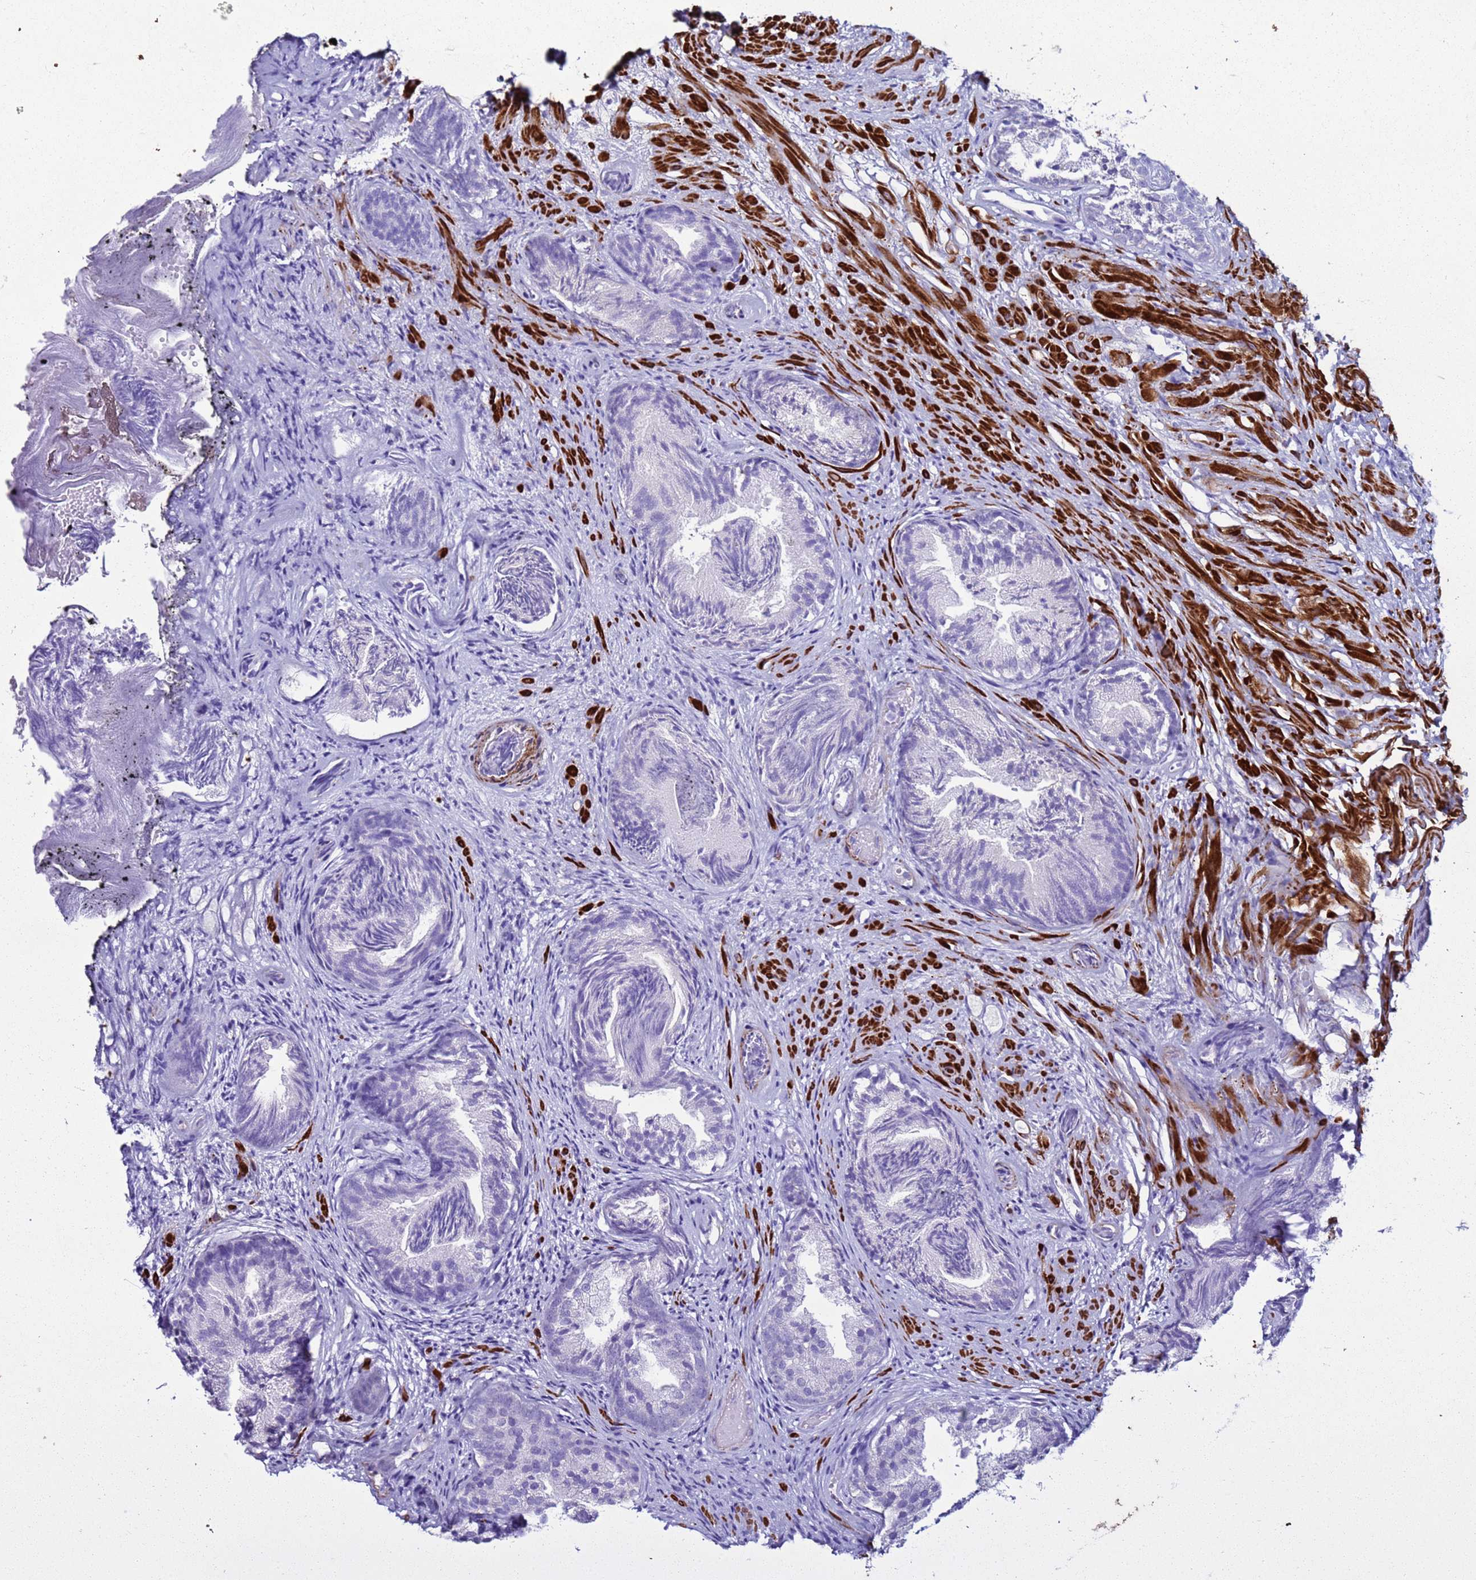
{"staining": {"intensity": "negative", "quantity": "none", "location": "none"}, "tissue": "prostate", "cell_type": "Glandular cells", "image_type": "normal", "snomed": [{"axis": "morphology", "description": "Normal tissue, NOS"}, {"axis": "topography", "description": "Prostate"}], "caption": "This image is of unremarkable prostate stained with immunohistochemistry to label a protein in brown with the nuclei are counter-stained blue. There is no expression in glandular cells. (DAB (3,3'-diaminobenzidine) IHC visualized using brightfield microscopy, high magnification).", "gene": "LCMT1", "patient": {"sex": "male", "age": 76}}